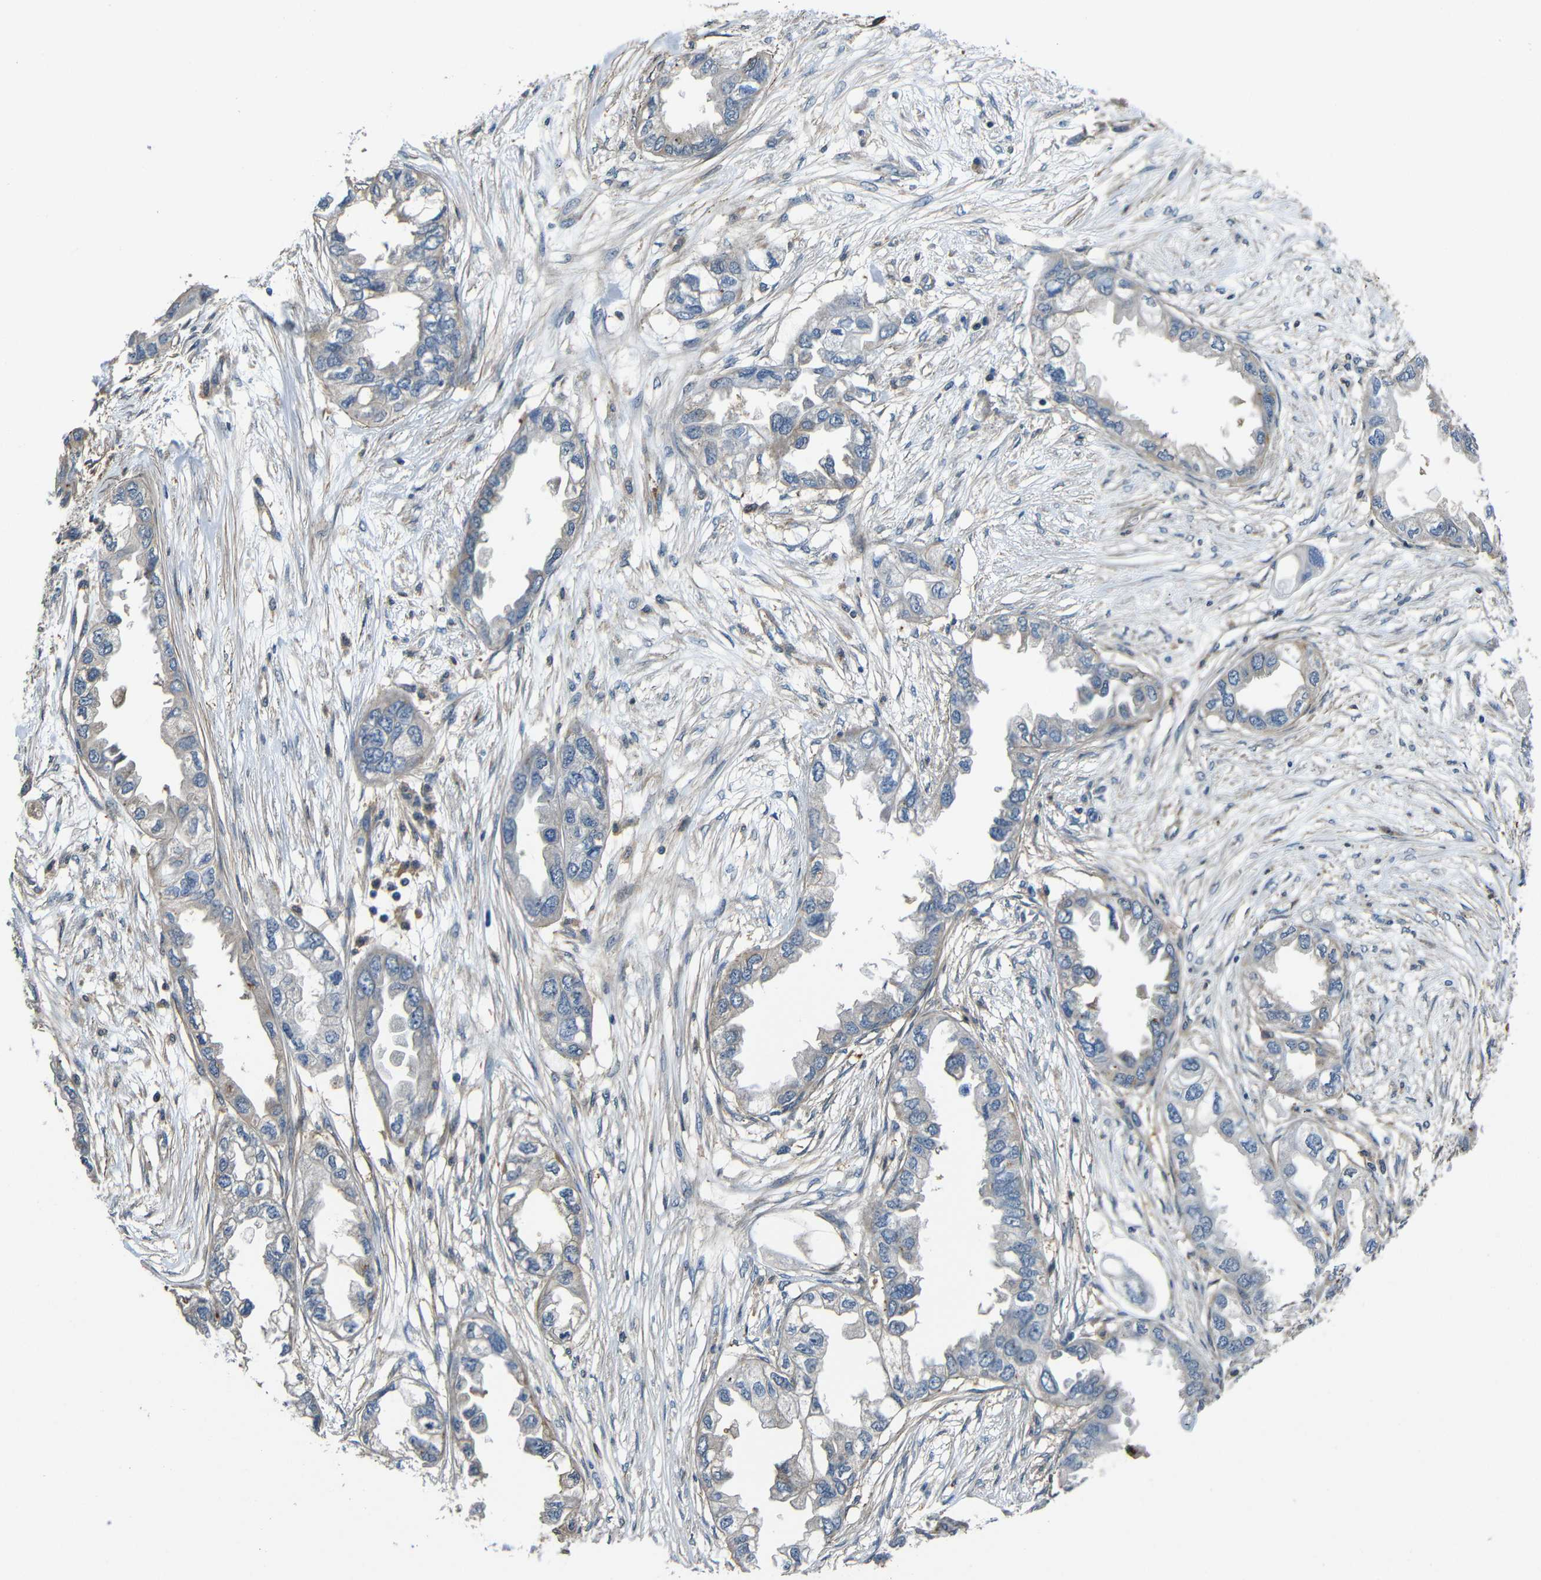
{"staining": {"intensity": "weak", "quantity": "<25%", "location": "cytoplasmic/membranous"}, "tissue": "endometrial cancer", "cell_type": "Tumor cells", "image_type": "cancer", "snomed": [{"axis": "morphology", "description": "Adenocarcinoma, NOS"}, {"axis": "topography", "description": "Endometrium"}], "caption": "A photomicrograph of endometrial cancer (adenocarcinoma) stained for a protein exhibits no brown staining in tumor cells.", "gene": "GDI1", "patient": {"sex": "female", "age": 67}}